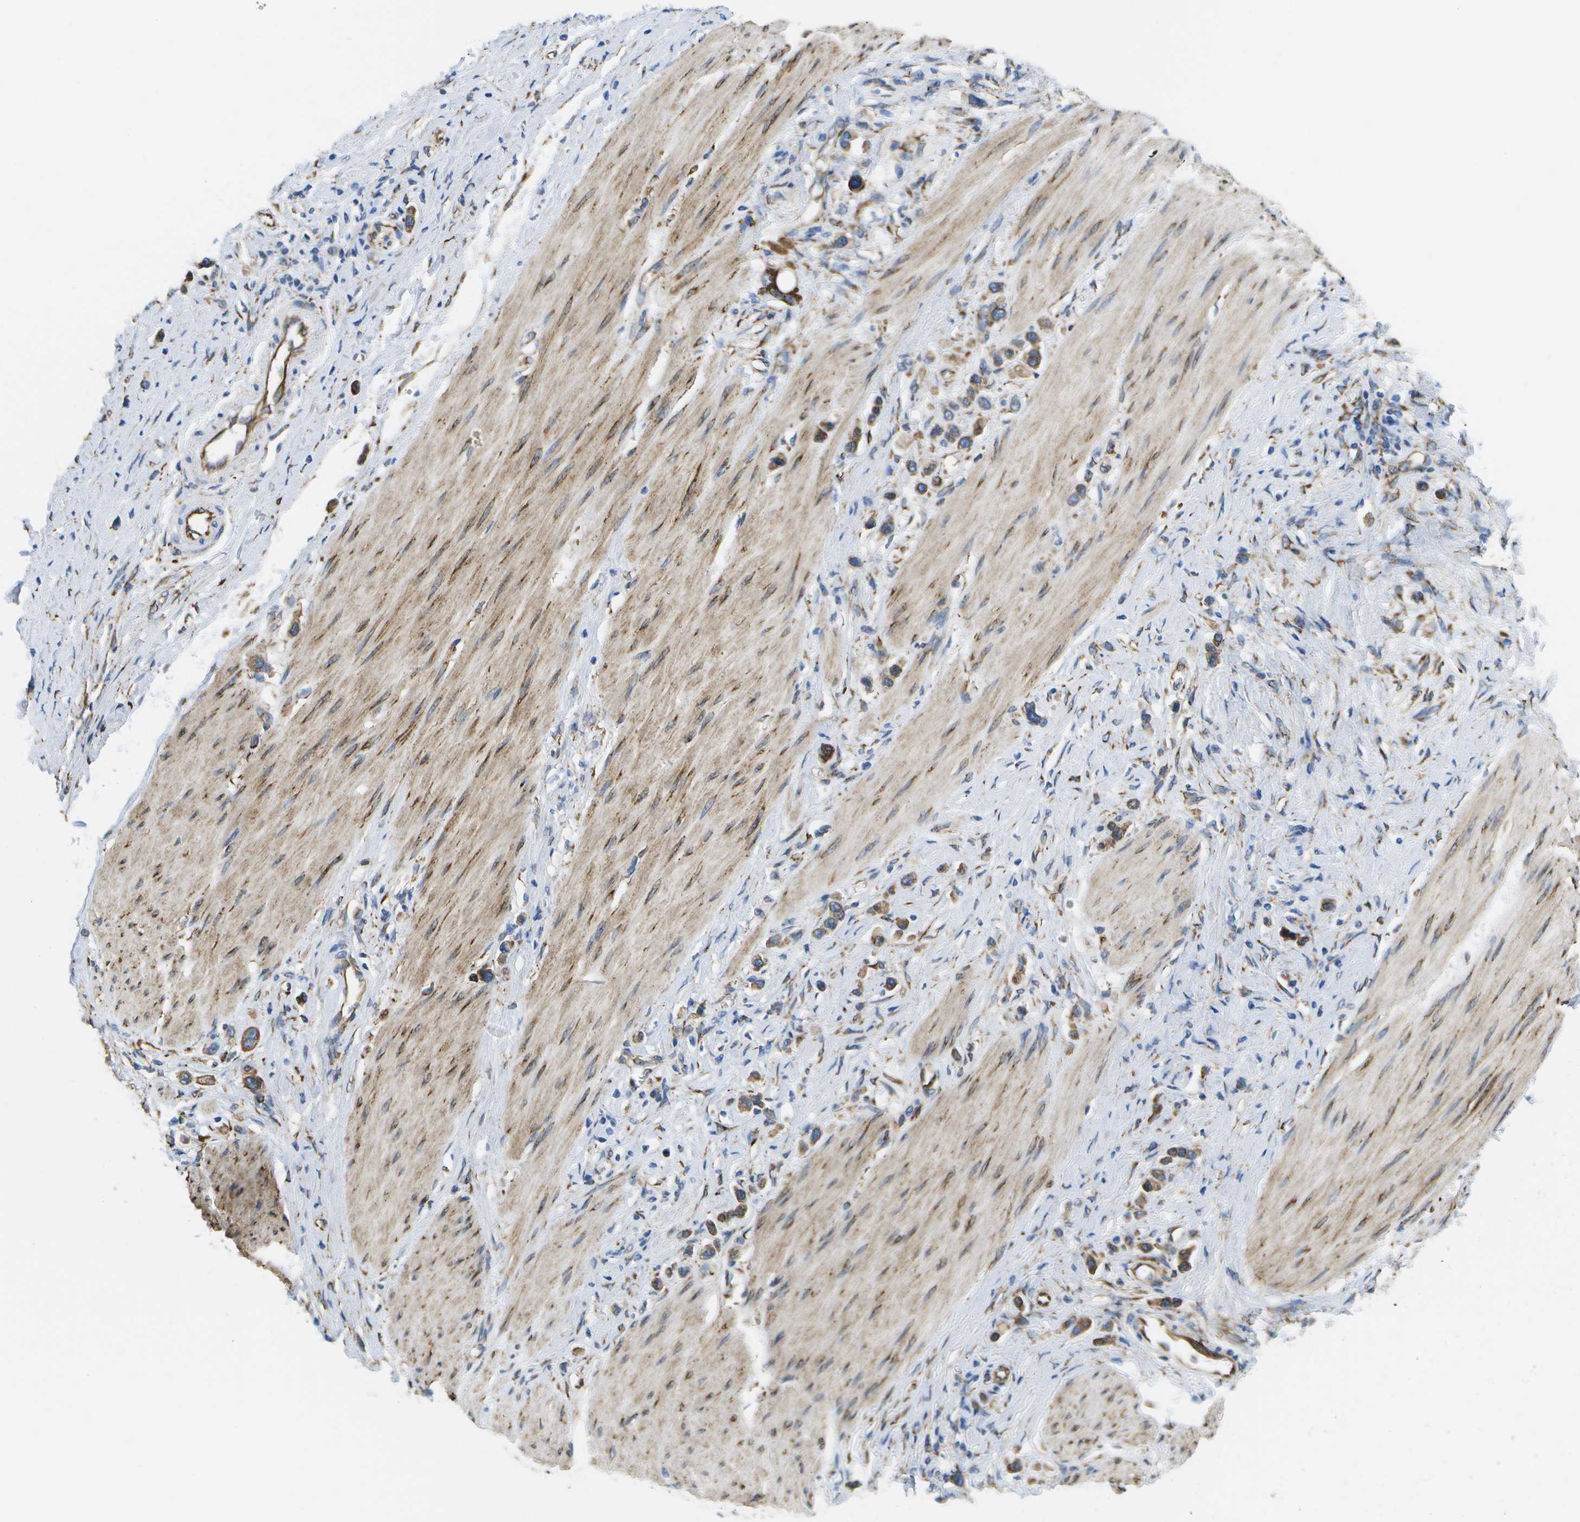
{"staining": {"intensity": "moderate", "quantity": ">75%", "location": "cytoplasmic/membranous"}, "tissue": "stomach cancer", "cell_type": "Tumor cells", "image_type": "cancer", "snomed": [{"axis": "morphology", "description": "Adenocarcinoma, NOS"}, {"axis": "topography", "description": "Stomach"}], "caption": "There is medium levels of moderate cytoplasmic/membranous positivity in tumor cells of stomach cancer (adenocarcinoma), as demonstrated by immunohistochemical staining (brown color).", "gene": "ZDHHC17", "patient": {"sex": "female", "age": 65}}